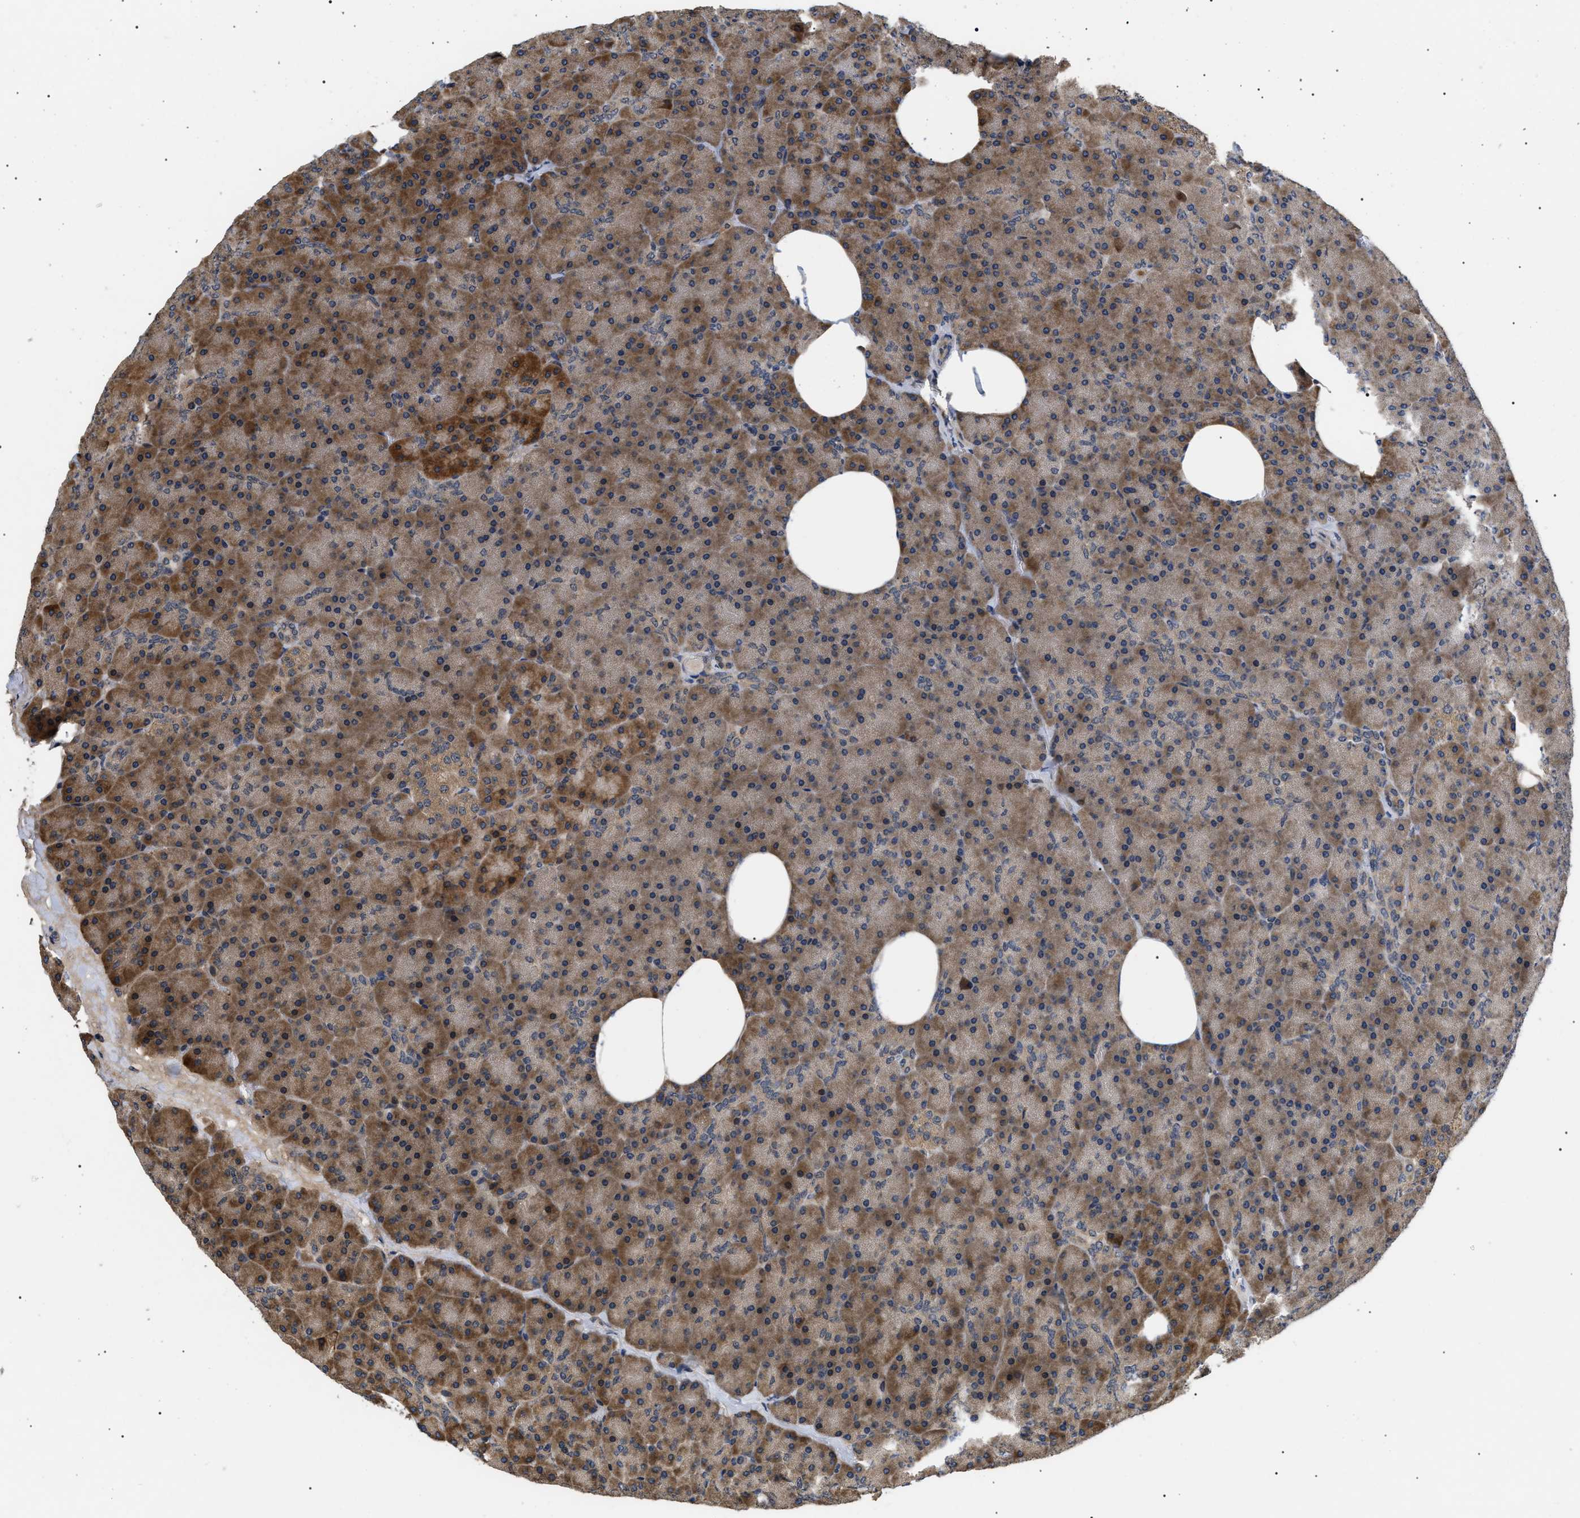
{"staining": {"intensity": "strong", "quantity": ">75%", "location": "cytoplasmic/membranous,nuclear"}, "tissue": "pancreas", "cell_type": "Exocrine glandular cells", "image_type": "normal", "snomed": [{"axis": "morphology", "description": "Normal tissue, NOS"}, {"axis": "topography", "description": "Pancreas"}], "caption": "Human pancreas stained with a brown dye displays strong cytoplasmic/membranous,nuclear positive expression in approximately >75% of exocrine glandular cells.", "gene": "ASTL", "patient": {"sex": "female", "age": 35}}